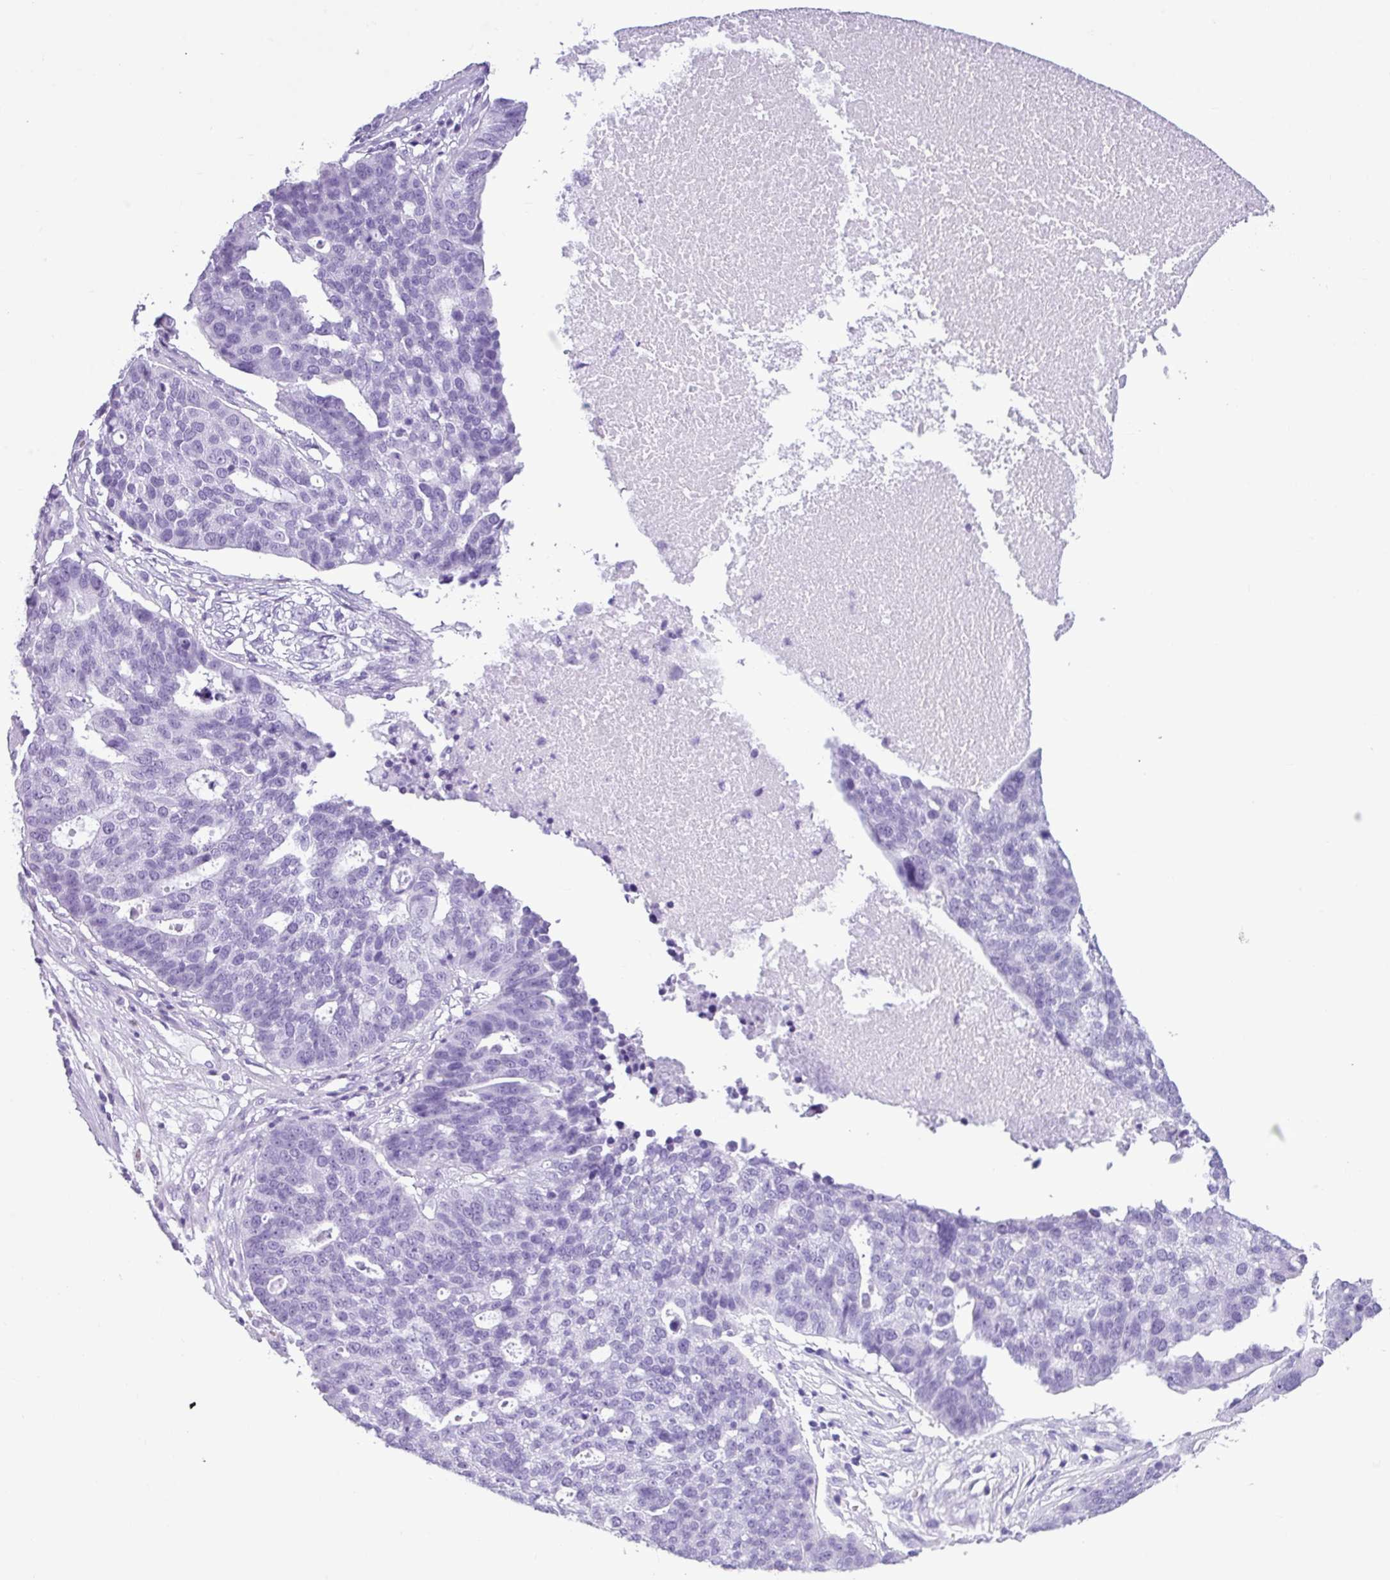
{"staining": {"intensity": "negative", "quantity": "none", "location": "none"}, "tissue": "ovarian cancer", "cell_type": "Tumor cells", "image_type": "cancer", "snomed": [{"axis": "morphology", "description": "Cystadenocarcinoma, serous, NOS"}, {"axis": "topography", "description": "Ovary"}], "caption": "The immunohistochemistry (IHC) micrograph has no significant expression in tumor cells of serous cystadenocarcinoma (ovarian) tissue. (DAB (3,3'-diaminobenzidine) IHC visualized using brightfield microscopy, high magnification).", "gene": "IL17A", "patient": {"sex": "female", "age": 59}}